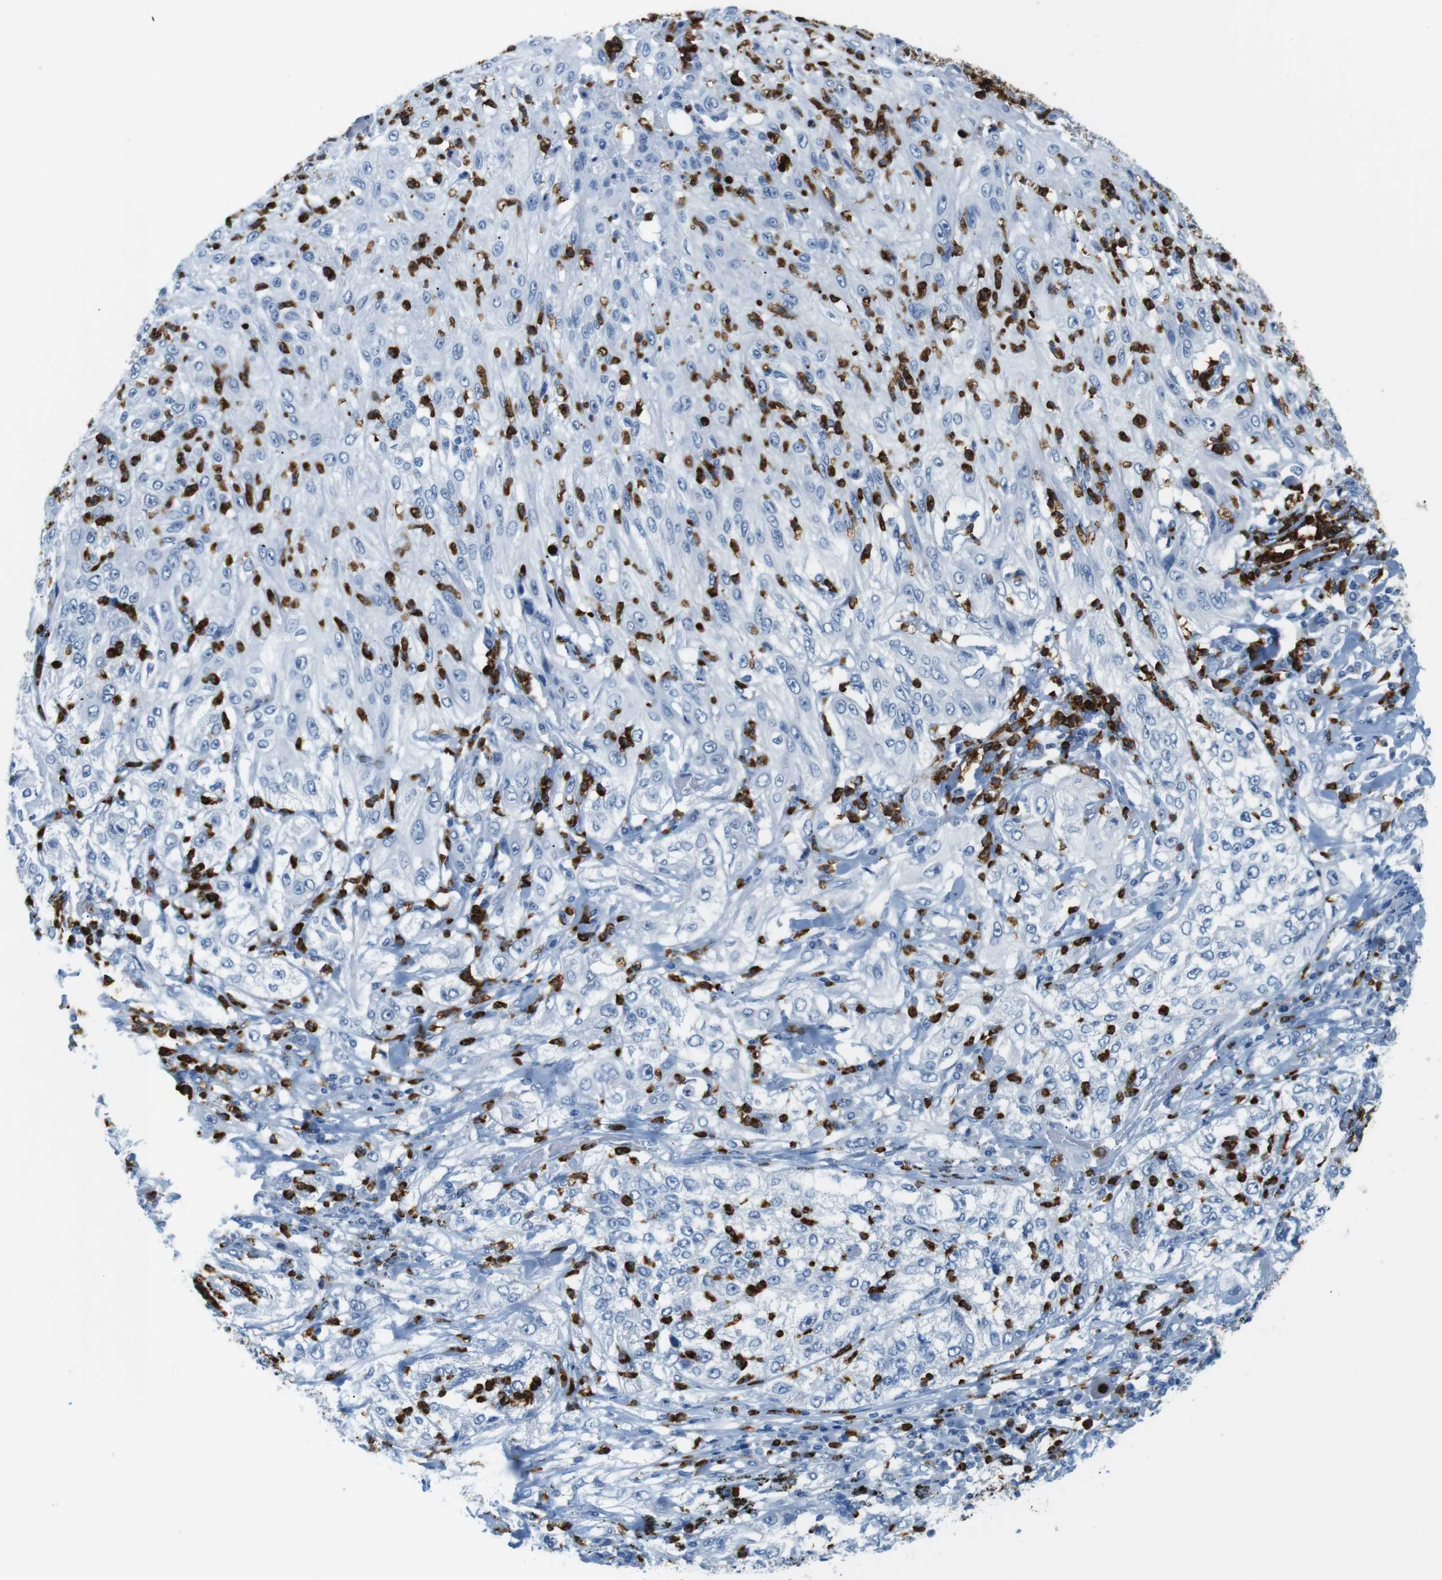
{"staining": {"intensity": "negative", "quantity": "none", "location": "none"}, "tissue": "lung cancer", "cell_type": "Tumor cells", "image_type": "cancer", "snomed": [{"axis": "morphology", "description": "Inflammation, NOS"}, {"axis": "morphology", "description": "Squamous cell carcinoma, NOS"}, {"axis": "topography", "description": "Lymph node"}, {"axis": "topography", "description": "Soft tissue"}, {"axis": "topography", "description": "Lung"}], "caption": "Tumor cells are negative for brown protein staining in lung squamous cell carcinoma.", "gene": "MCEMP1", "patient": {"sex": "male", "age": 66}}